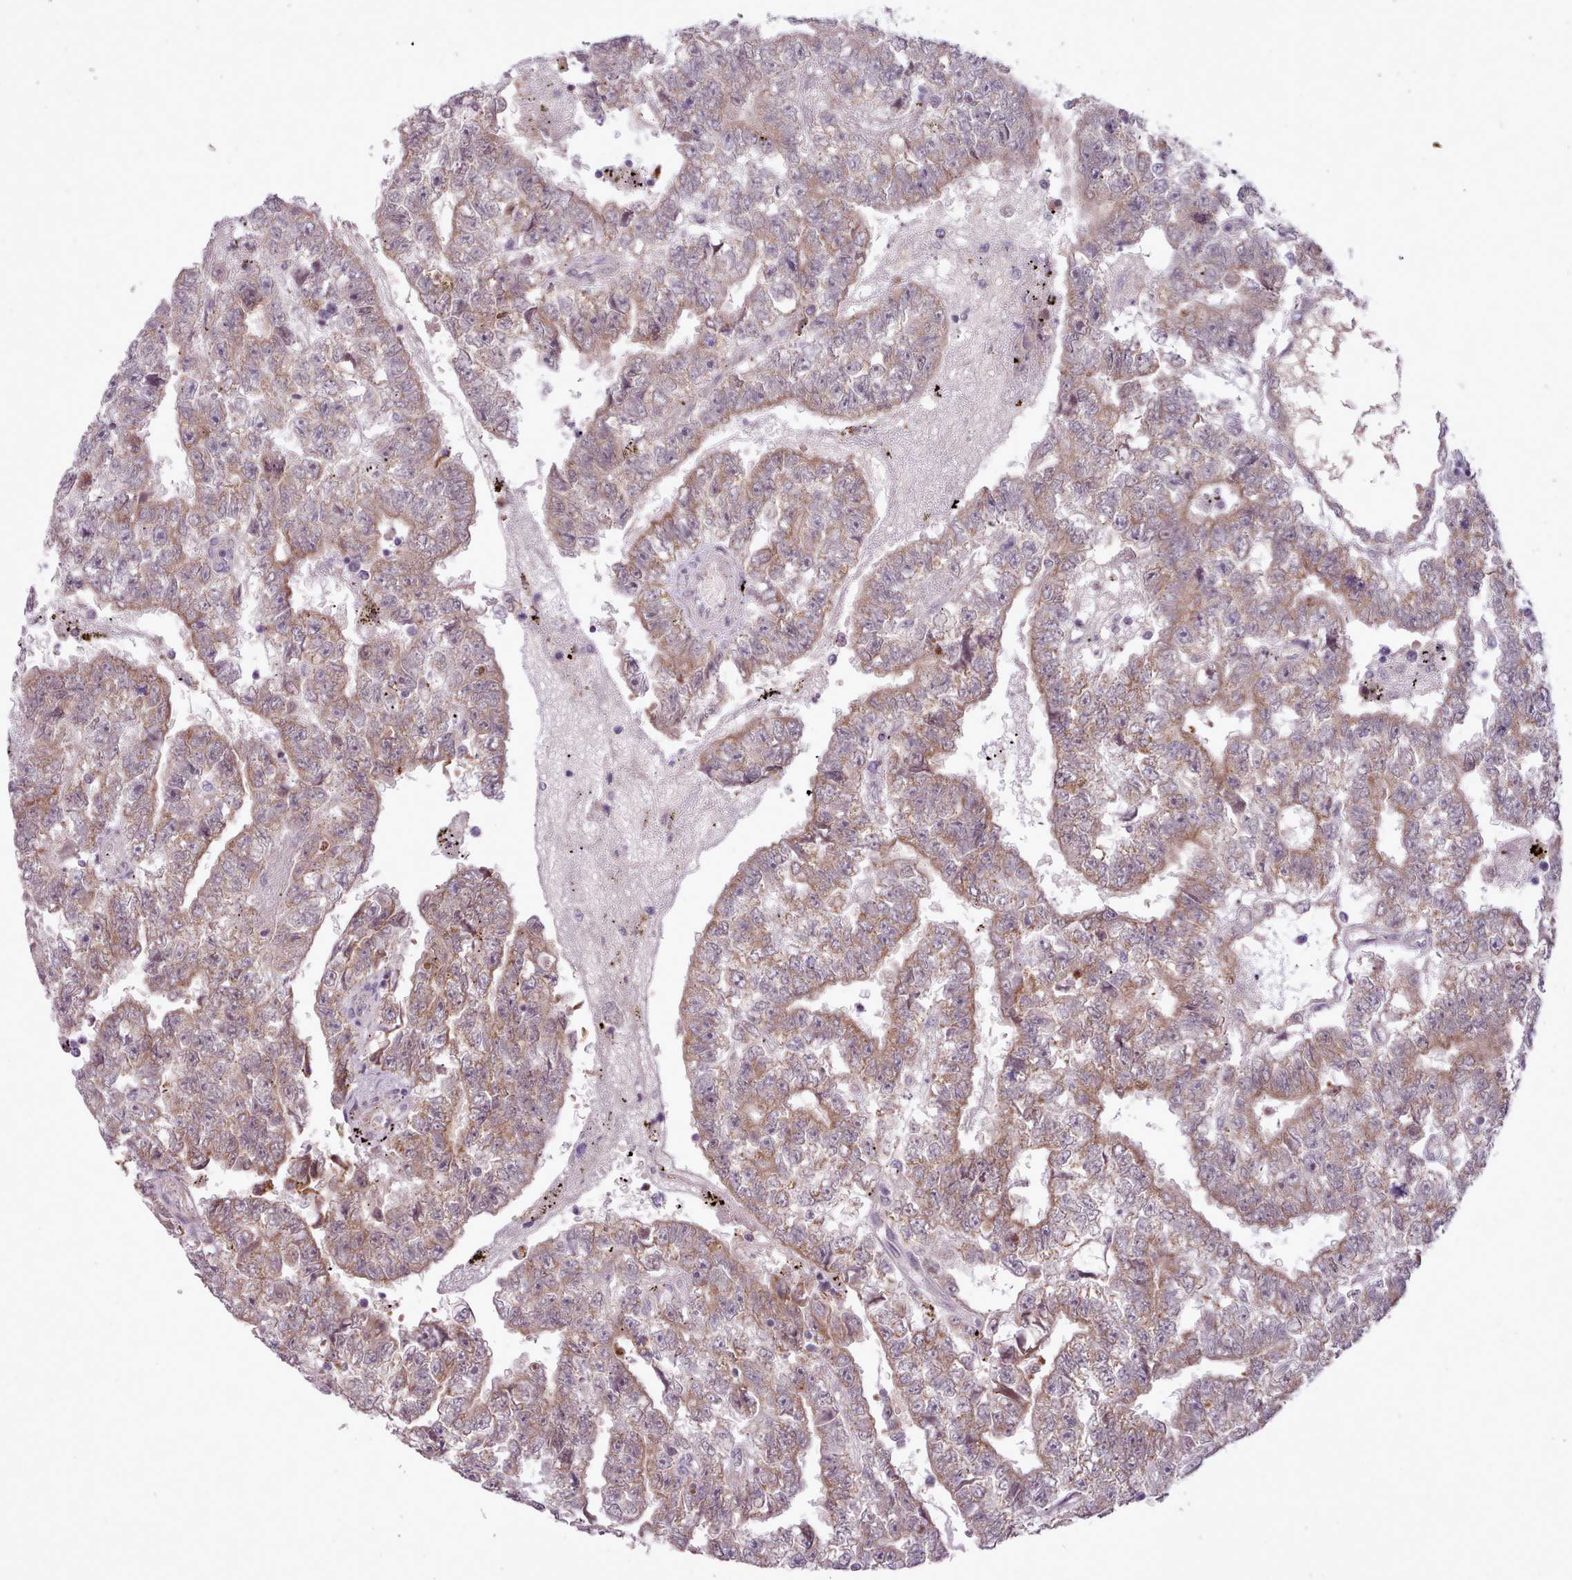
{"staining": {"intensity": "weak", "quantity": "25%-75%", "location": "cytoplasmic/membranous"}, "tissue": "testis cancer", "cell_type": "Tumor cells", "image_type": "cancer", "snomed": [{"axis": "morphology", "description": "Carcinoma, Embryonal, NOS"}, {"axis": "topography", "description": "Testis"}], "caption": "This is a photomicrograph of immunohistochemistry staining of testis cancer, which shows weak positivity in the cytoplasmic/membranous of tumor cells.", "gene": "LIN7C", "patient": {"sex": "male", "age": 25}}